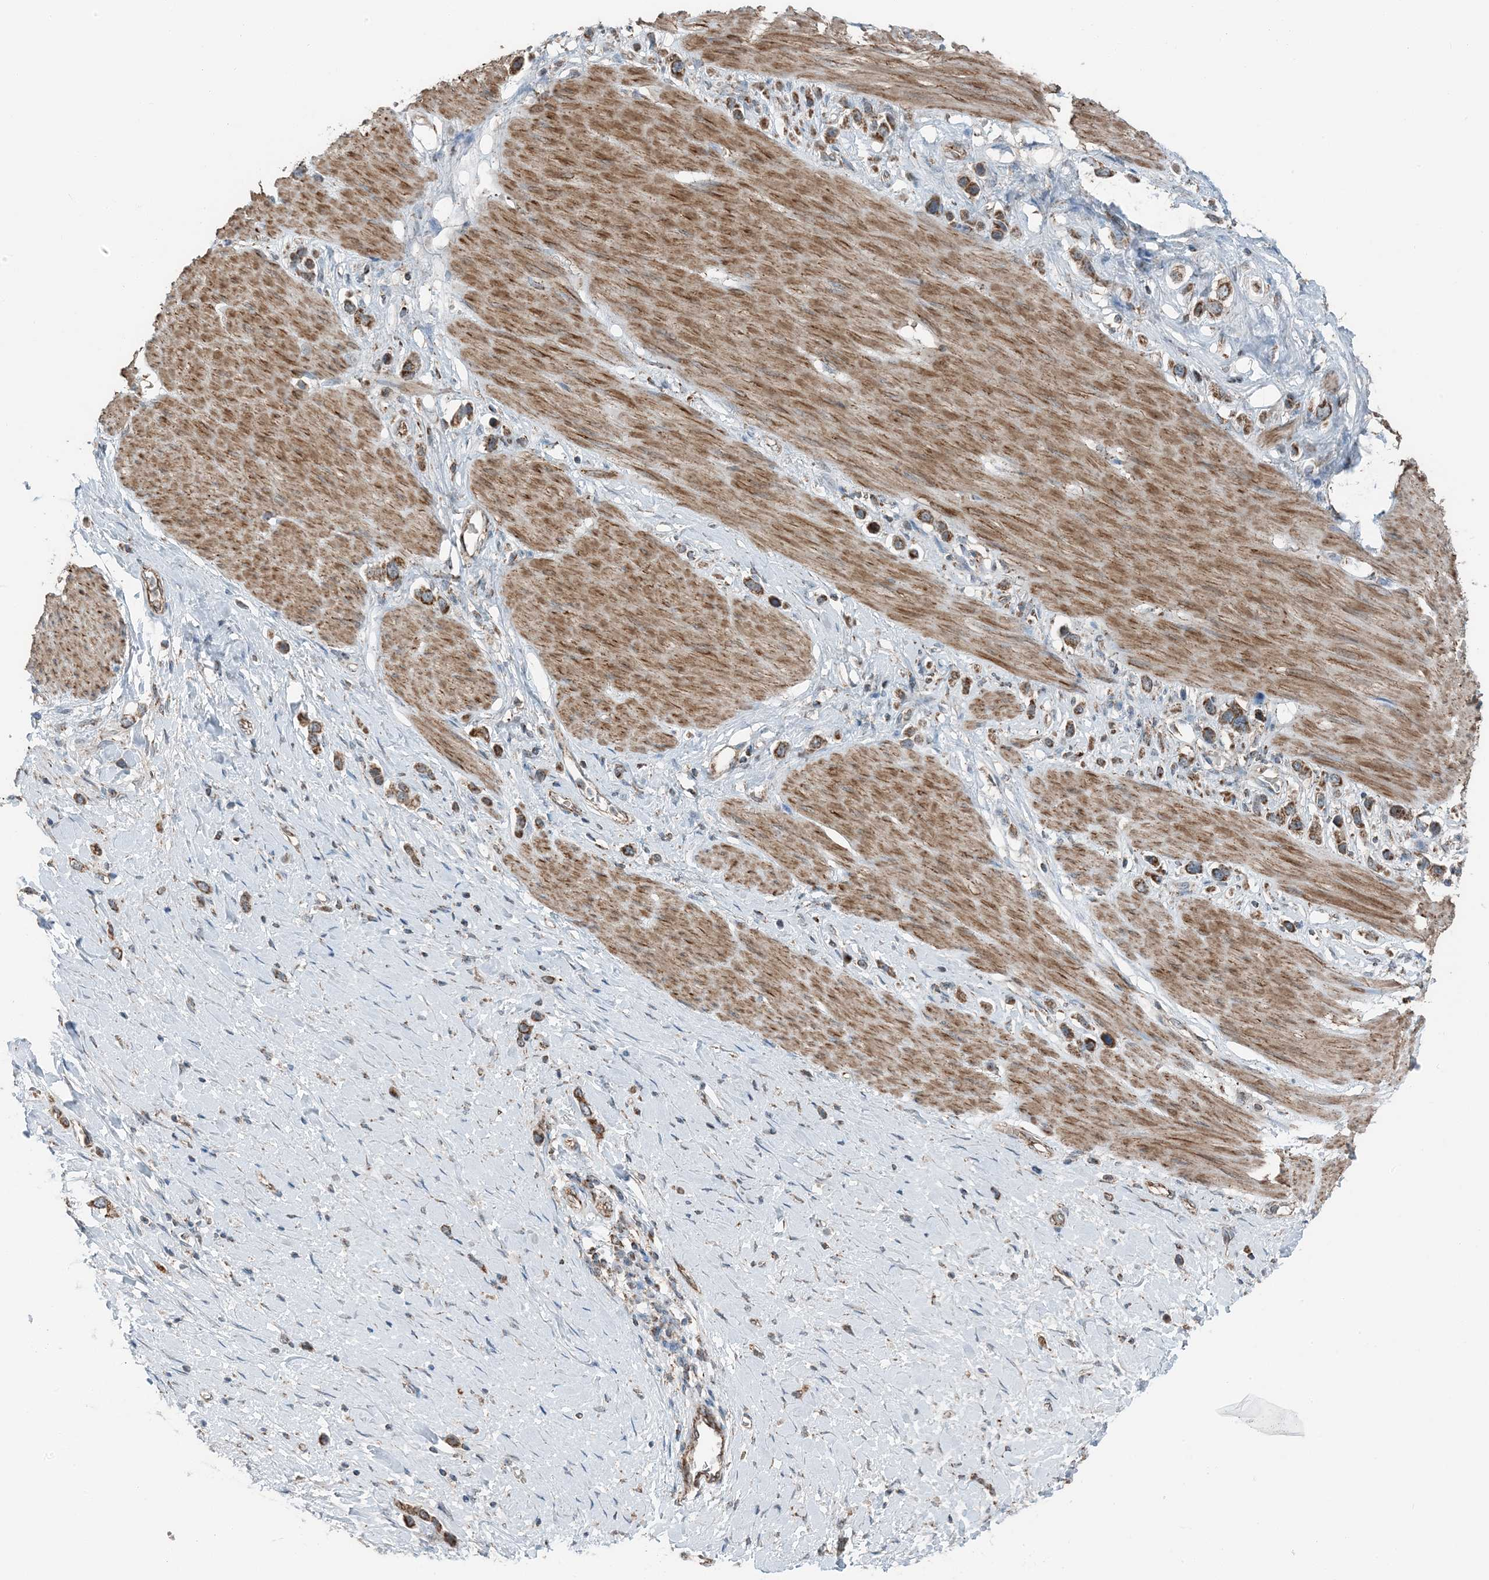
{"staining": {"intensity": "moderate", "quantity": ">75%", "location": "cytoplasmic/membranous"}, "tissue": "stomach cancer", "cell_type": "Tumor cells", "image_type": "cancer", "snomed": [{"axis": "morphology", "description": "Adenocarcinoma, NOS"}, {"axis": "topography", "description": "Stomach"}], "caption": "Immunohistochemical staining of stomach cancer (adenocarcinoma) reveals moderate cytoplasmic/membranous protein positivity in about >75% of tumor cells.", "gene": "PILRB", "patient": {"sex": "female", "age": 65}}